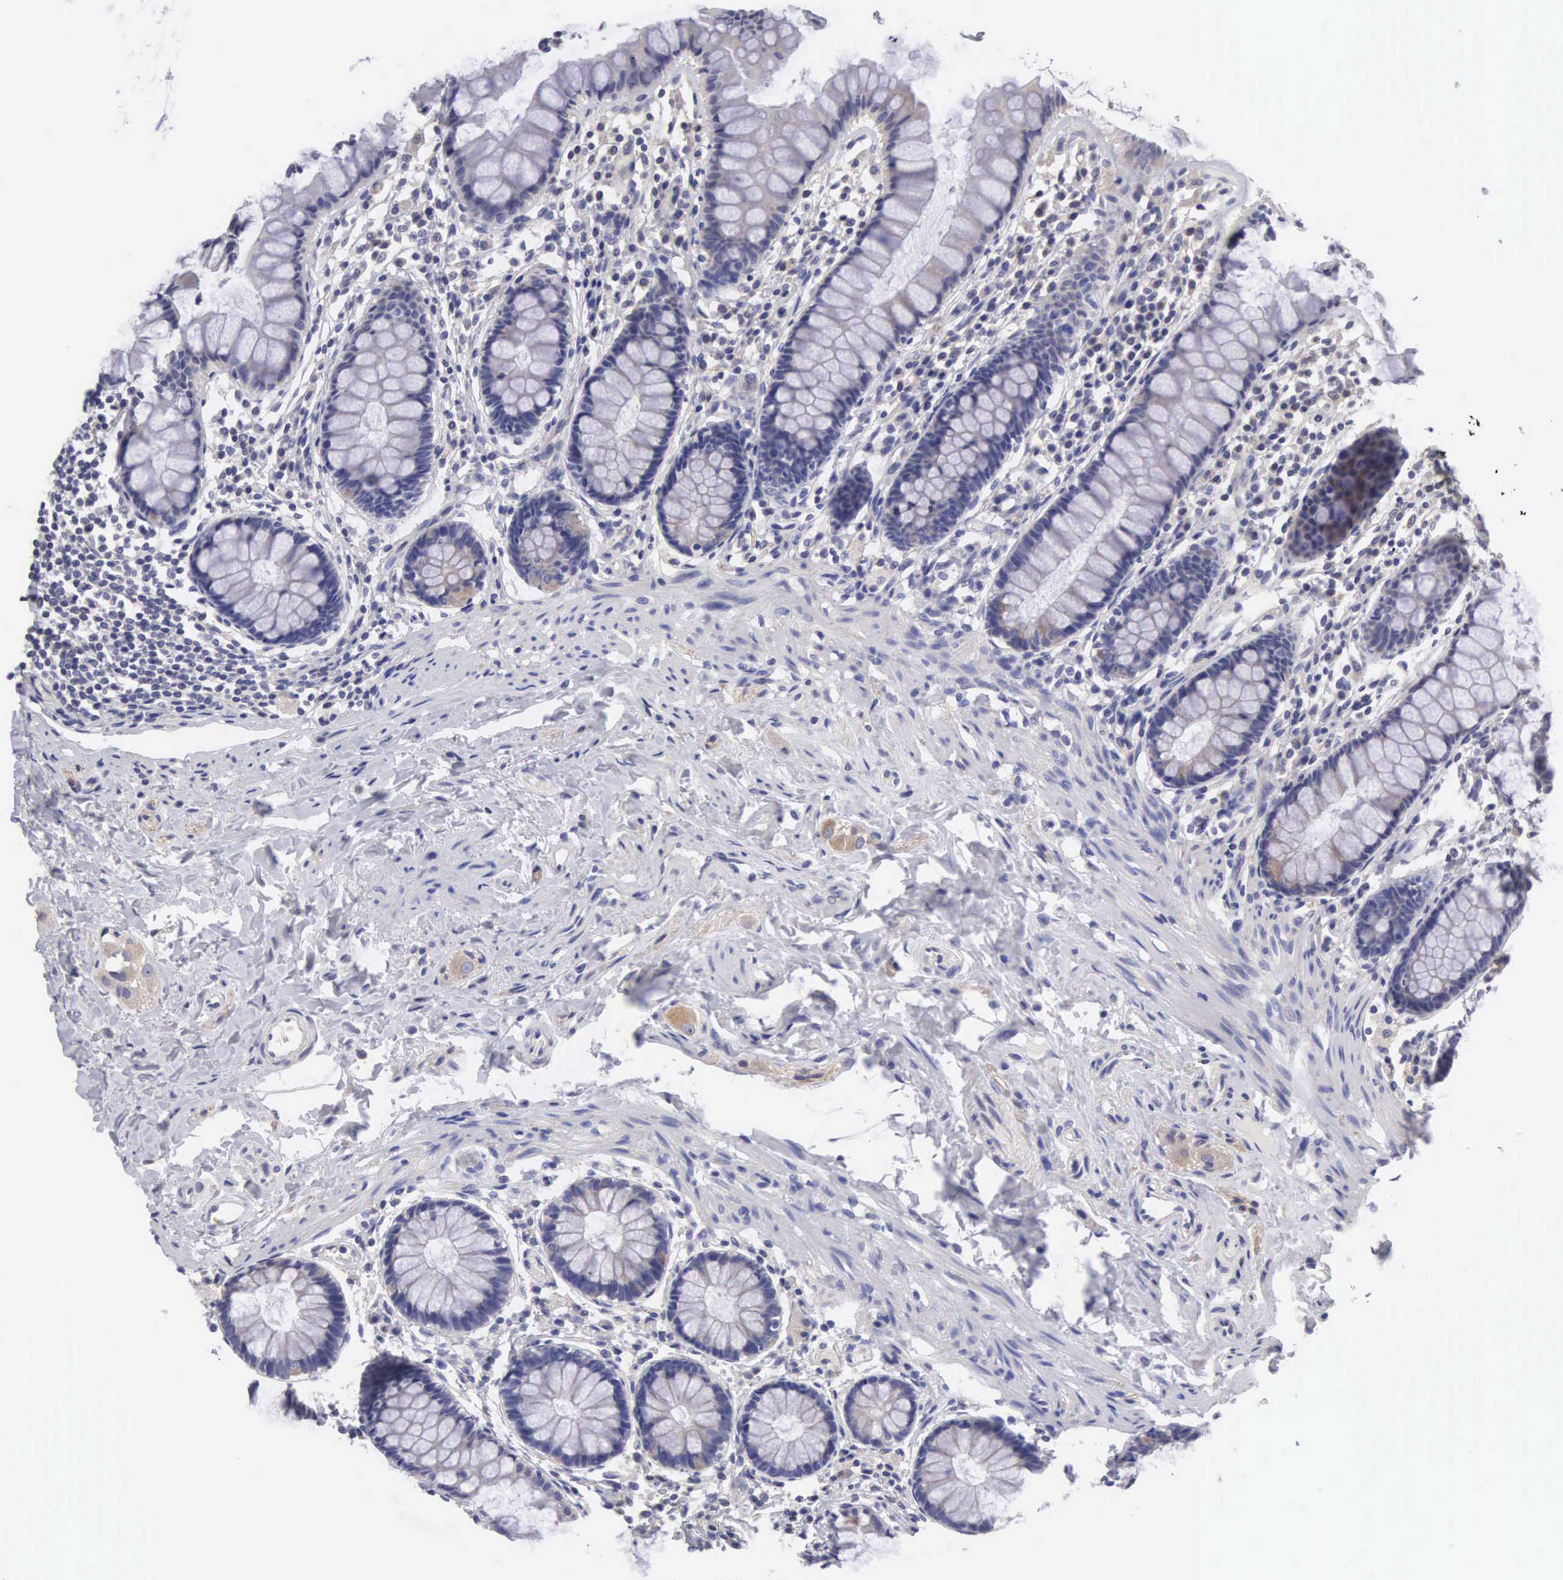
{"staining": {"intensity": "weak", "quantity": "<25%", "location": "cytoplasmic/membranous"}, "tissue": "rectum", "cell_type": "Glandular cells", "image_type": "normal", "snomed": [{"axis": "morphology", "description": "Normal tissue, NOS"}, {"axis": "topography", "description": "Rectum"}], "caption": "Glandular cells show no significant expression in normal rectum. Brightfield microscopy of IHC stained with DAB (brown) and hematoxylin (blue), captured at high magnification.", "gene": "SLITRK4", "patient": {"sex": "male", "age": 86}}